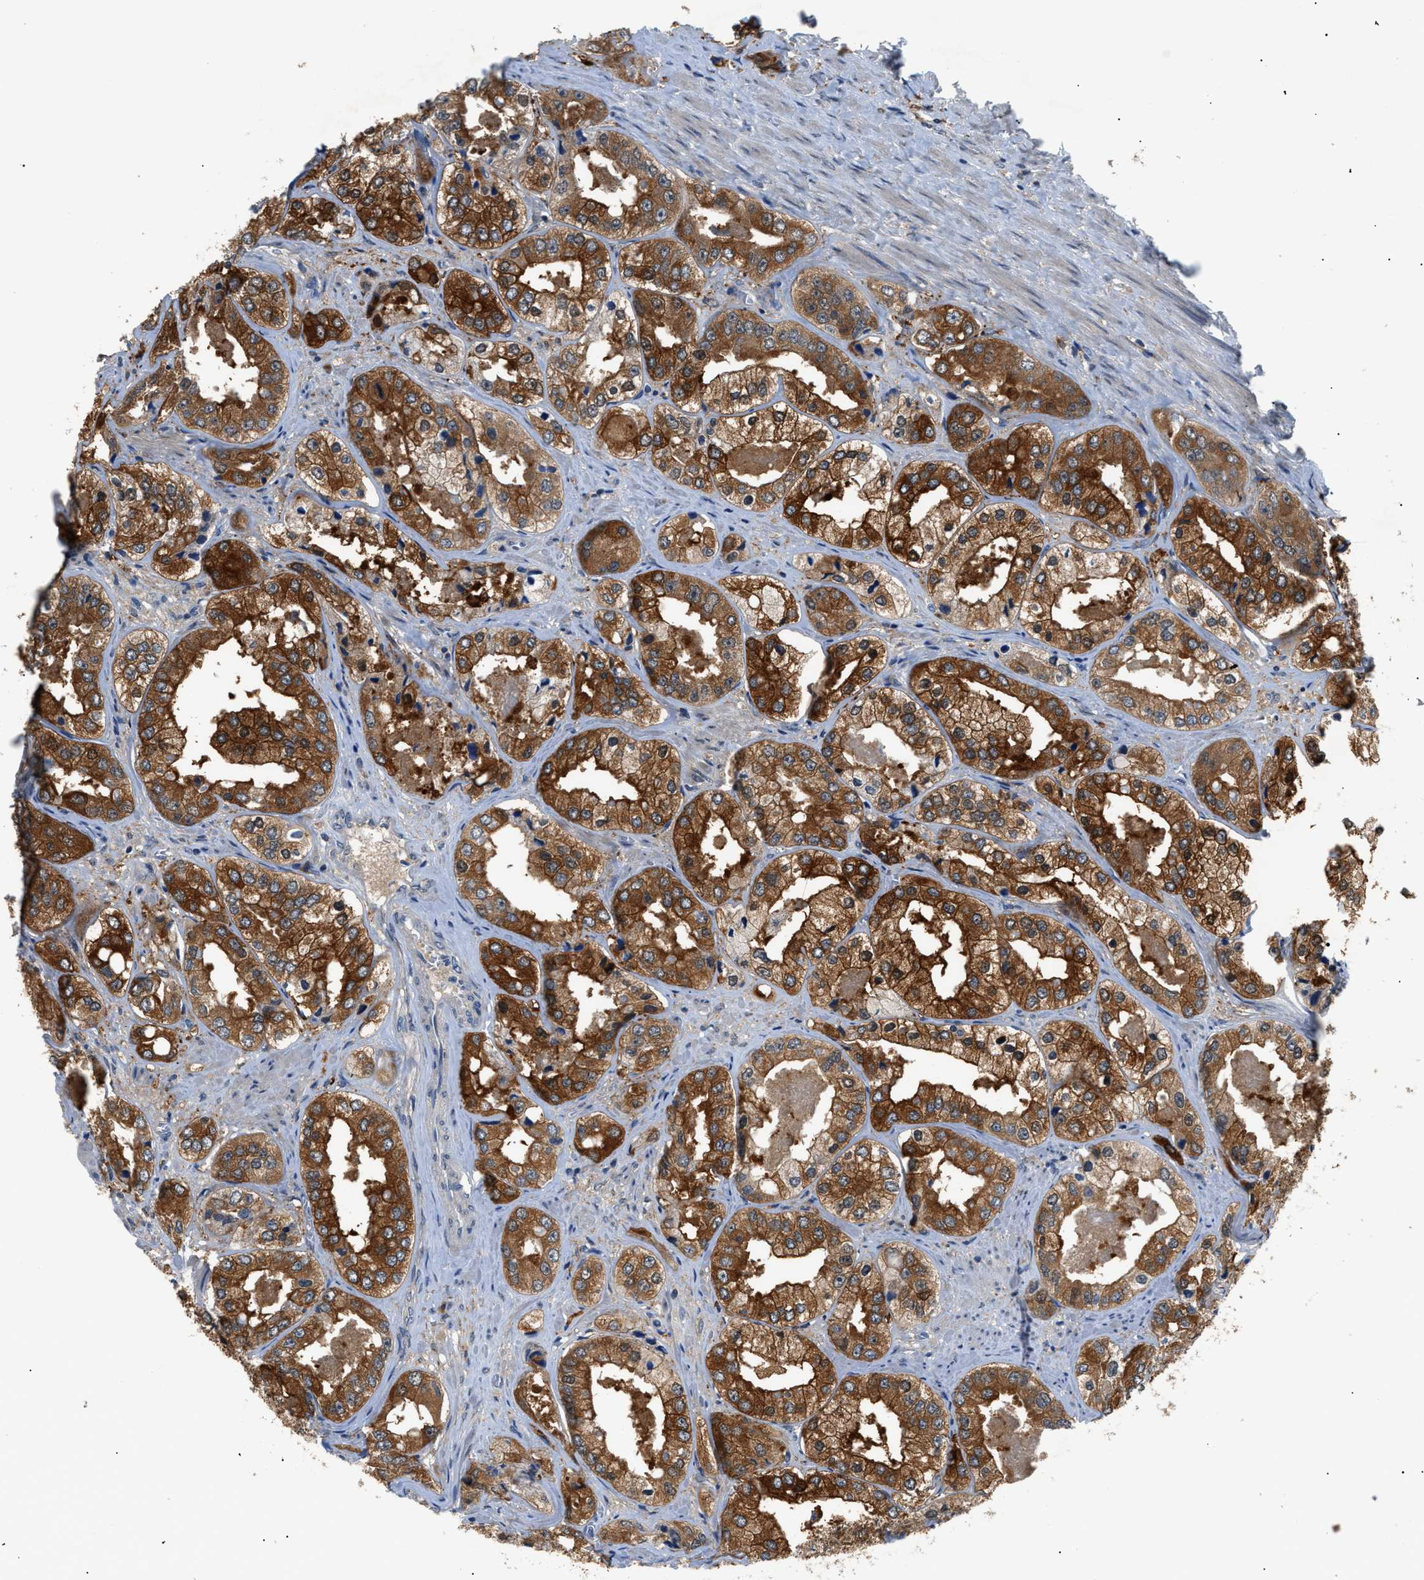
{"staining": {"intensity": "strong", "quantity": ">75%", "location": "cytoplasmic/membranous"}, "tissue": "prostate cancer", "cell_type": "Tumor cells", "image_type": "cancer", "snomed": [{"axis": "morphology", "description": "Adenocarcinoma, High grade"}, {"axis": "topography", "description": "Prostate"}], "caption": "Tumor cells reveal high levels of strong cytoplasmic/membranous expression in approximately >75% of cells in adenocarcinoma (high-grade) (prostate). (Brightfield microscopy of DAB IHC at high magnification).", "gene": "TMEM45B", "patient": {"sex": "male", "age": 61}}